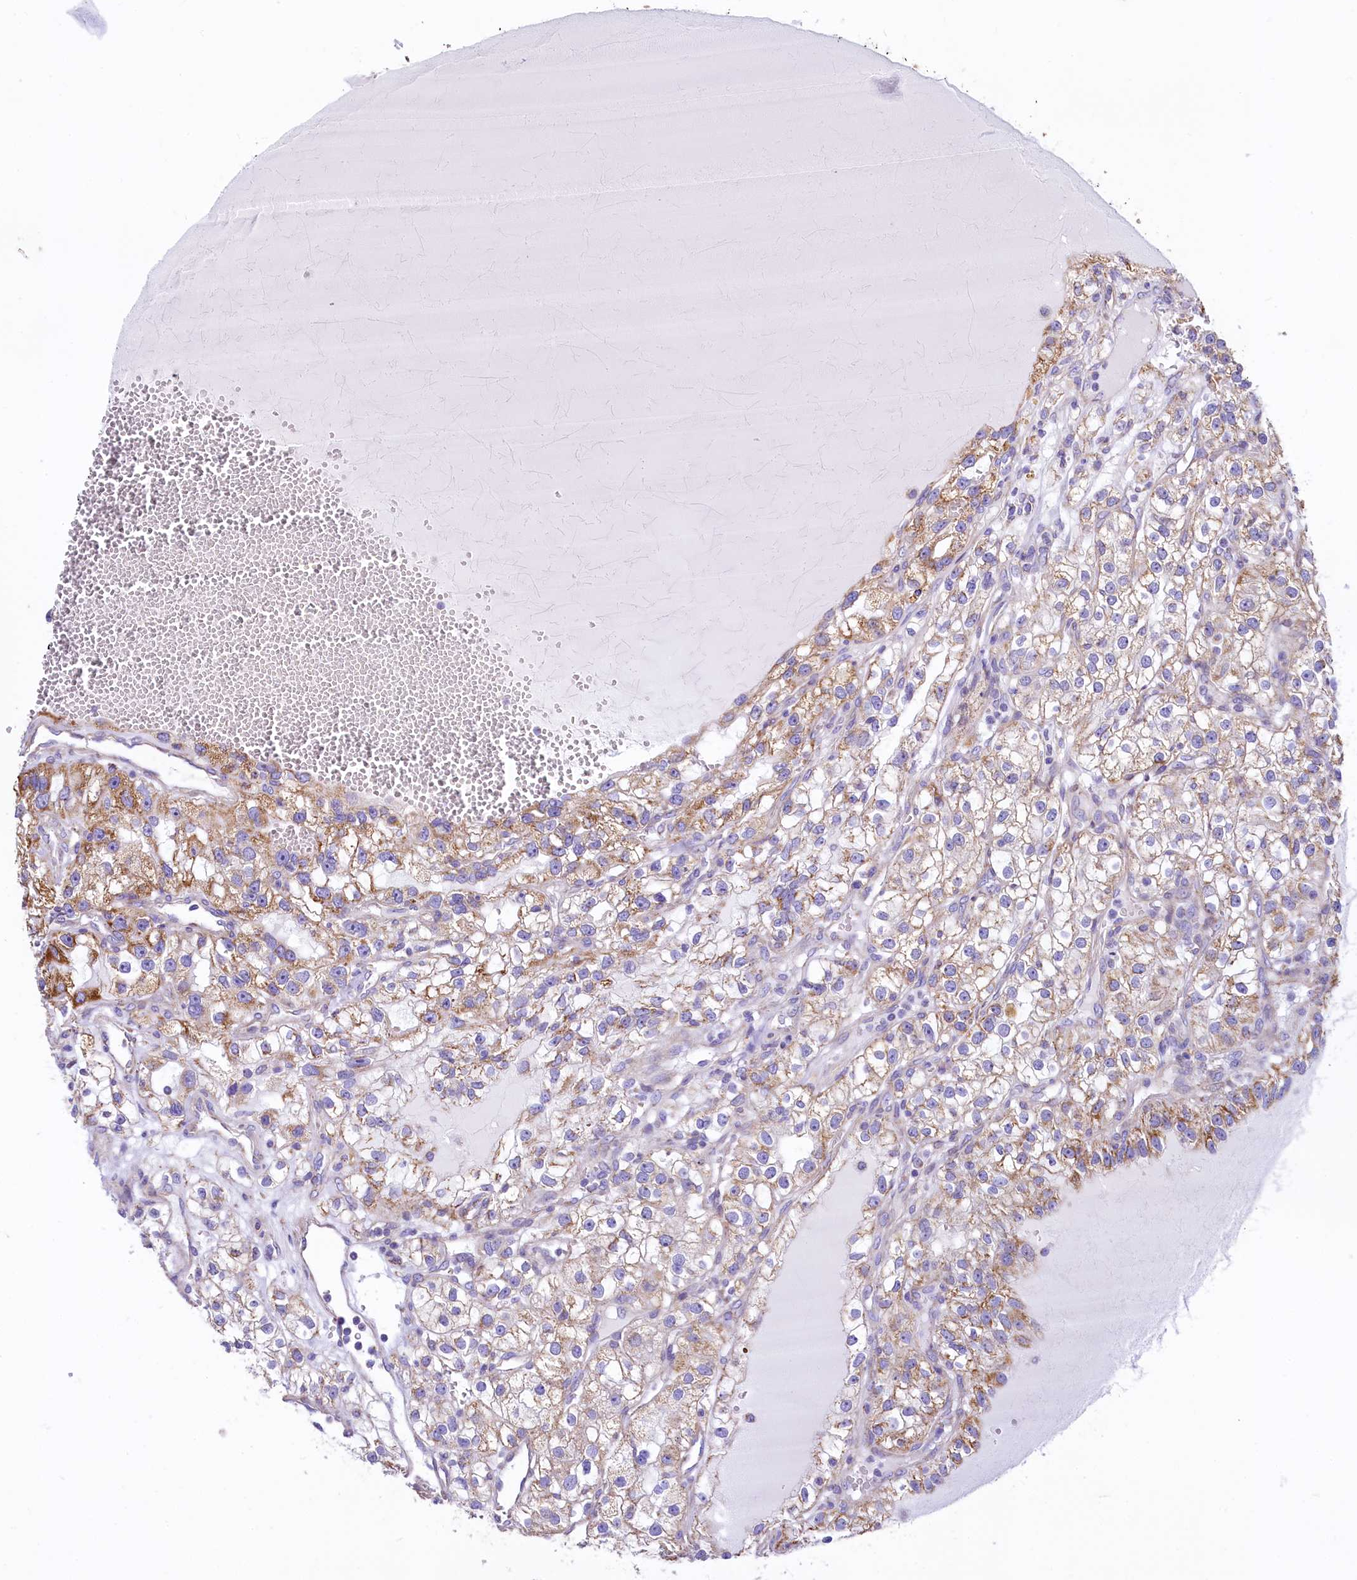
{"staining": {"intensity": "moderate", "quantity": "25%-75%", "location": "cytoplasmic/membranous"}, "tissue": "renal cancer", "cell_type": "Tumor cells", "image_type": "cancer", "snomed": [{"axis": "morphology", "description": "Adenocarcinoma, NOS"}, {"axis": "topography", "description": "Kidney"}], "caption": "High-magnification brightfield microscopy of renal cancer stained with DAB (3,3'-diaminobenzidine) (brown) and counterstained with hematoxylin (blue). tumor cells exhibit moderate cytoplasmic/membranous expression is seen in about25%-75% of cells. Using DAB (brown) and hematoxylin (blue) stains, captured at high magnification using brightfield microscopy.", "gene": "VWCE", "patient": {"sex": "female", "age": 57}}